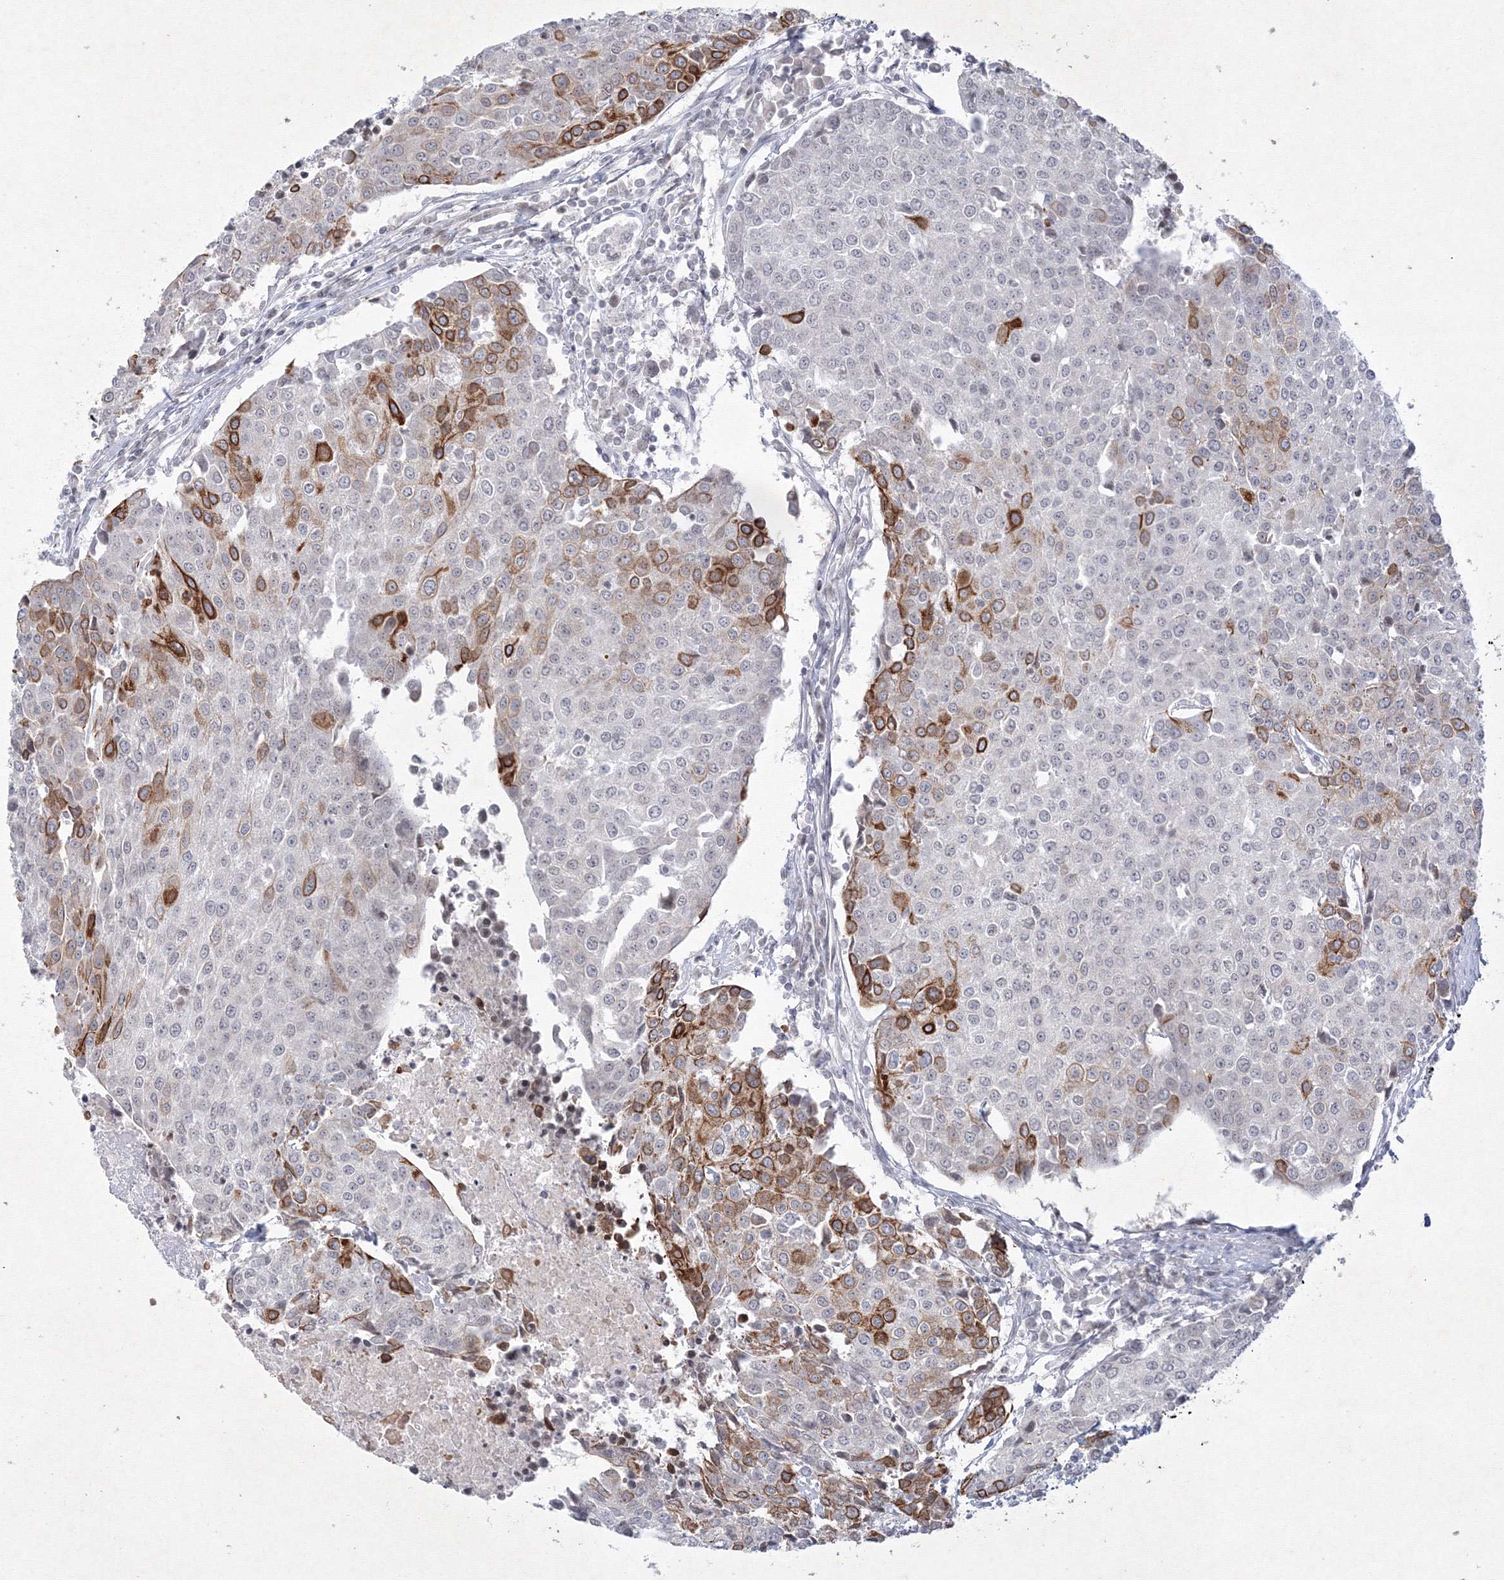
{"staining": {"intensity": "strong", "quantity": "<25%", "location": "cytoplasmic/membranous"}, "tissue": "urothelial cancer", "cell_type": "Tumor cells", "image_type": "cancer", "snomed": [{"axis": "morphology", "description": "Urothelial carcinoma, High grade"}, {"axis": "topography", "description": "Urinary bladder"}], "caption": "Protein expression by immunohistochemistry (IHC) displays strong cytoplasmic/membranous positivity in approximately <25% of tumor cells in urothelial cancer. Immunohistochemistry (ihc) stains the protein of interest in brown and the nuclei are stained blue.", "gene": "NXPE3", "patient": {"sex": "female", "age": 85}}